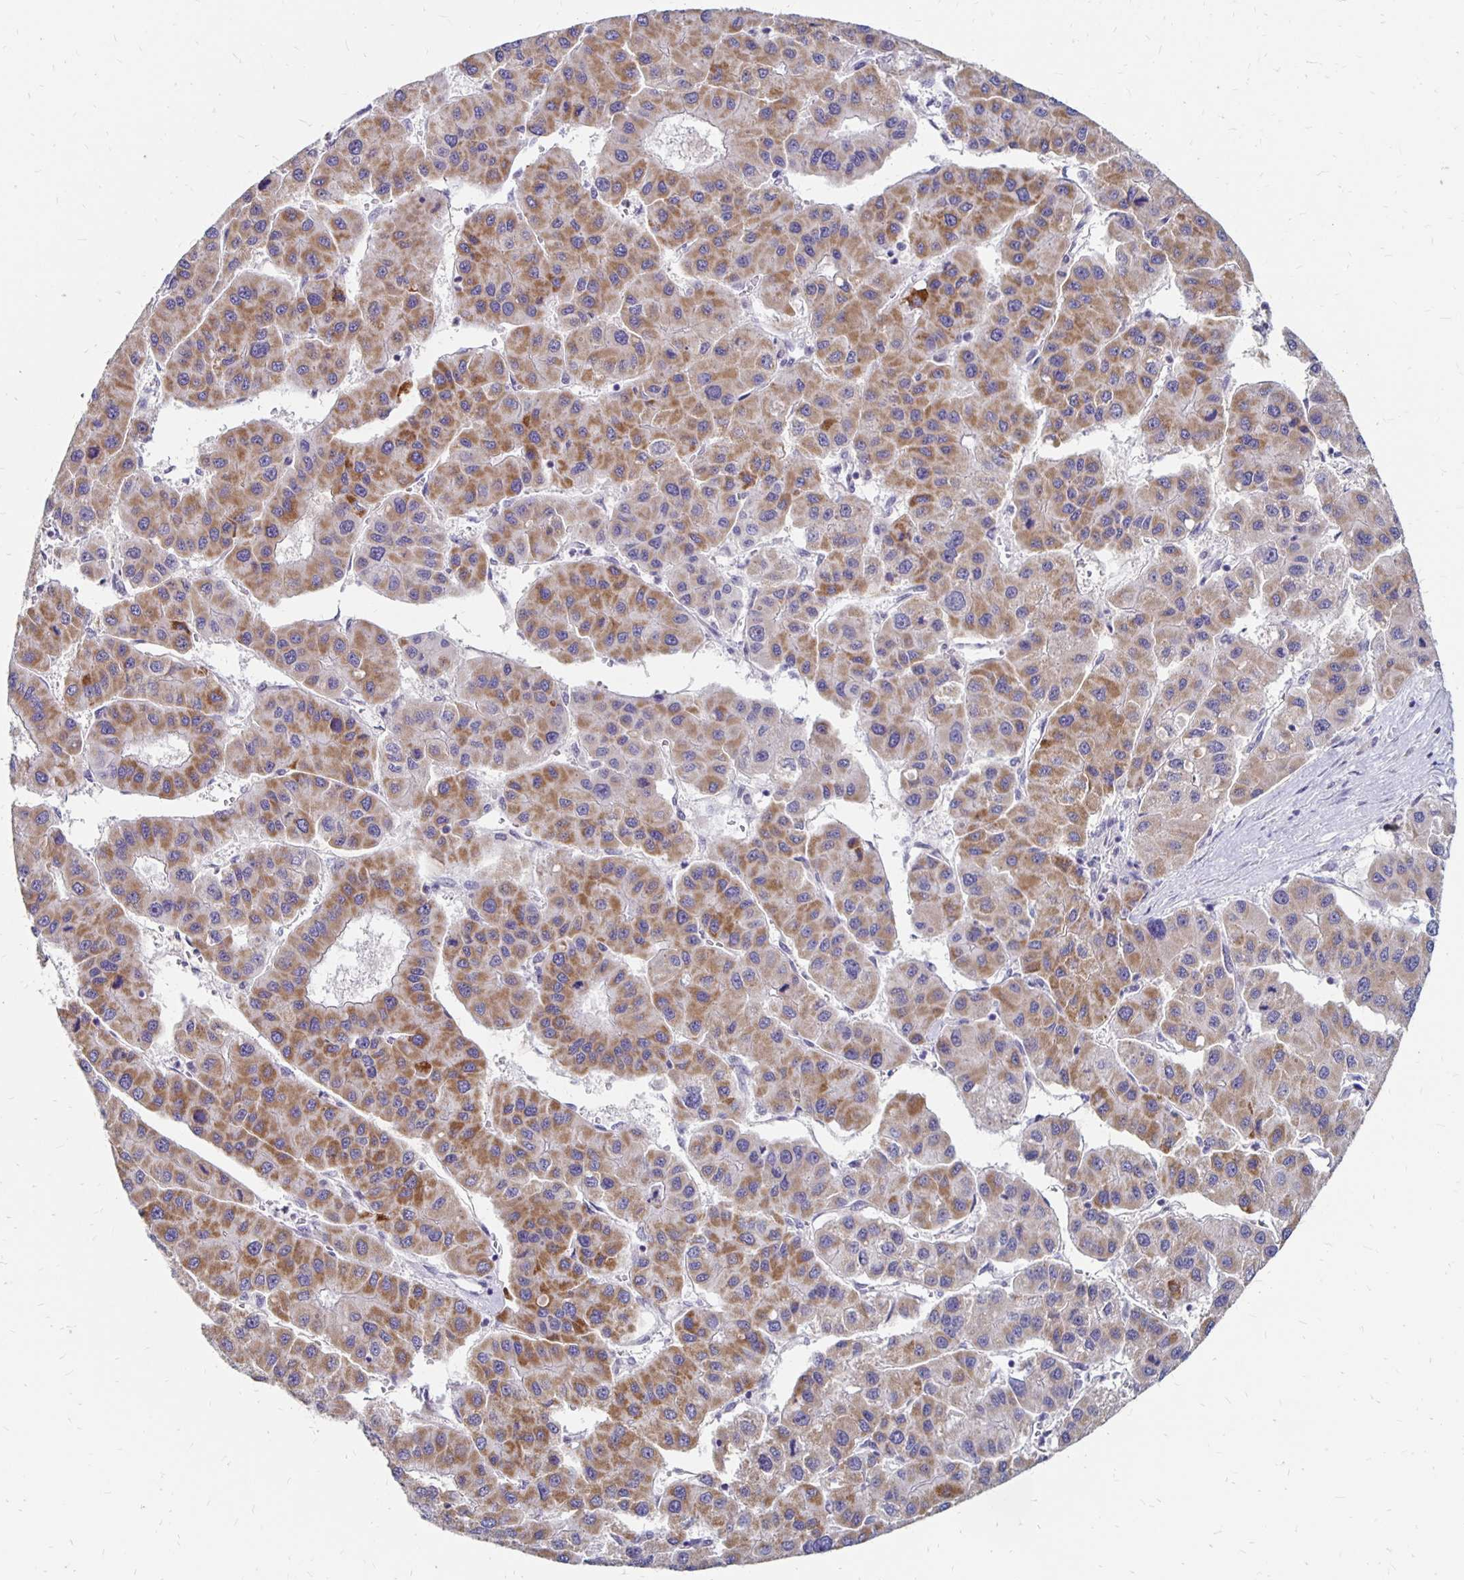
{"staining": {"intensity": "moderate", "quantity": ">75%", "location": "cytoplasmic/membranous"}, "tissue": "liver cancer", "cell_type": "Tumor cells", "image_type": "cancer", "snomed": [{"axis": "morphology", "description": "Carcinoma, Hepatocellular, NOS"}, {"axis": "topography", "description": "Liver"}], "caption": "Human liver cancer (hepatocellular carcinoma) stained for a protein (brown) reveals moderate cytoplasmic/membranous positive staining in about >75% of tumor cells.", "gene": "ATOSB", "patient": {"sex": "male", "age": 73}}